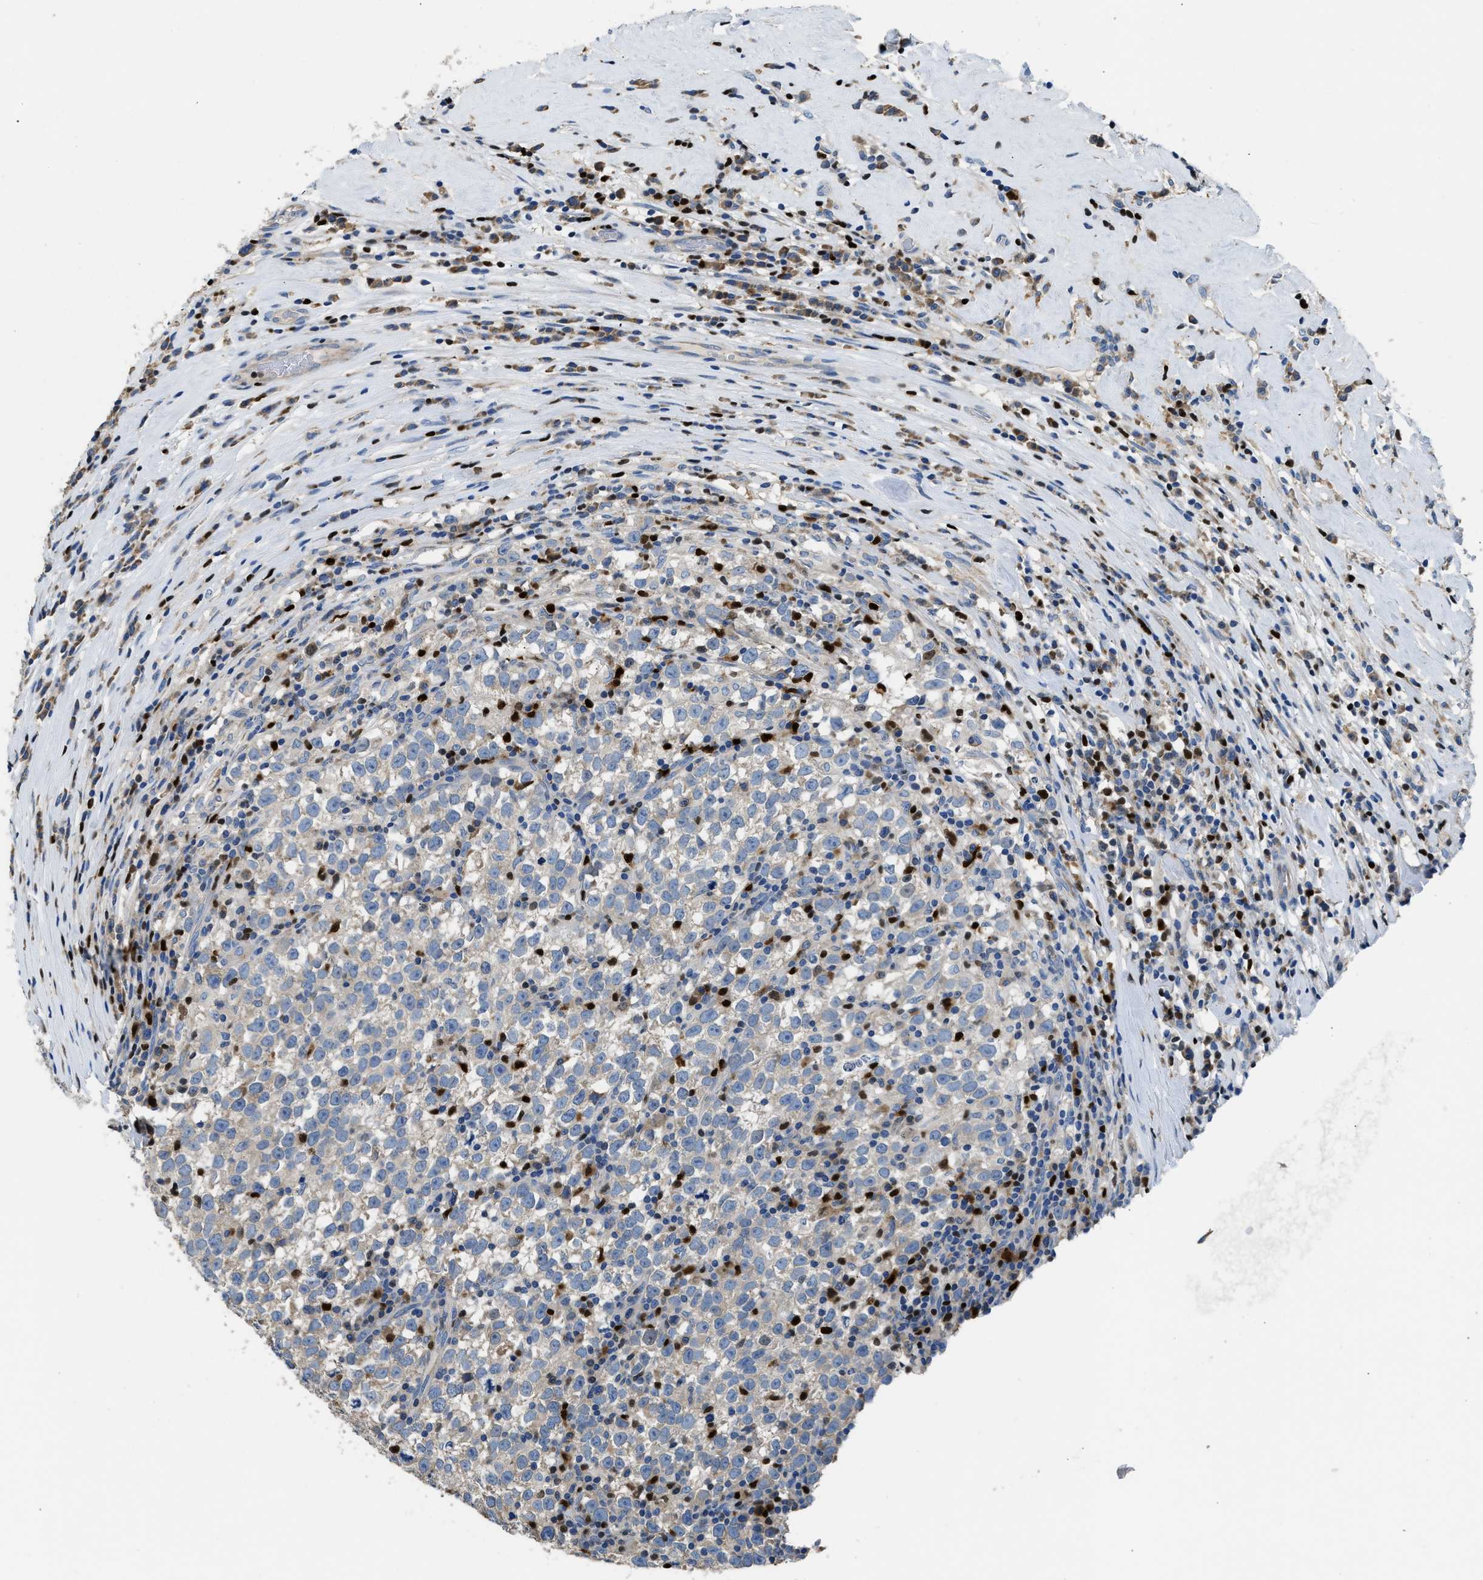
{"staining": {"intensity": "weak", "quantity": "<25%", "location": "cytoplasmic/membranous"}, "tissue": "testis cancer", "cell_type": "Tumor cells", "image_type": "cancer", "snomed": [{"axis": "morphology", "description": "Normal tissue, NOS"}, {"axis": "morphology", "description": "Seminoma, NOS"}, {"axis": "topography", "description": "Testis"}], "caption": "Testis cancer was stained to show a protein in brown. There is no significant expression in tumor cells.", "gene": "TOX", "patient": {"sex": "male", "age": 43}}